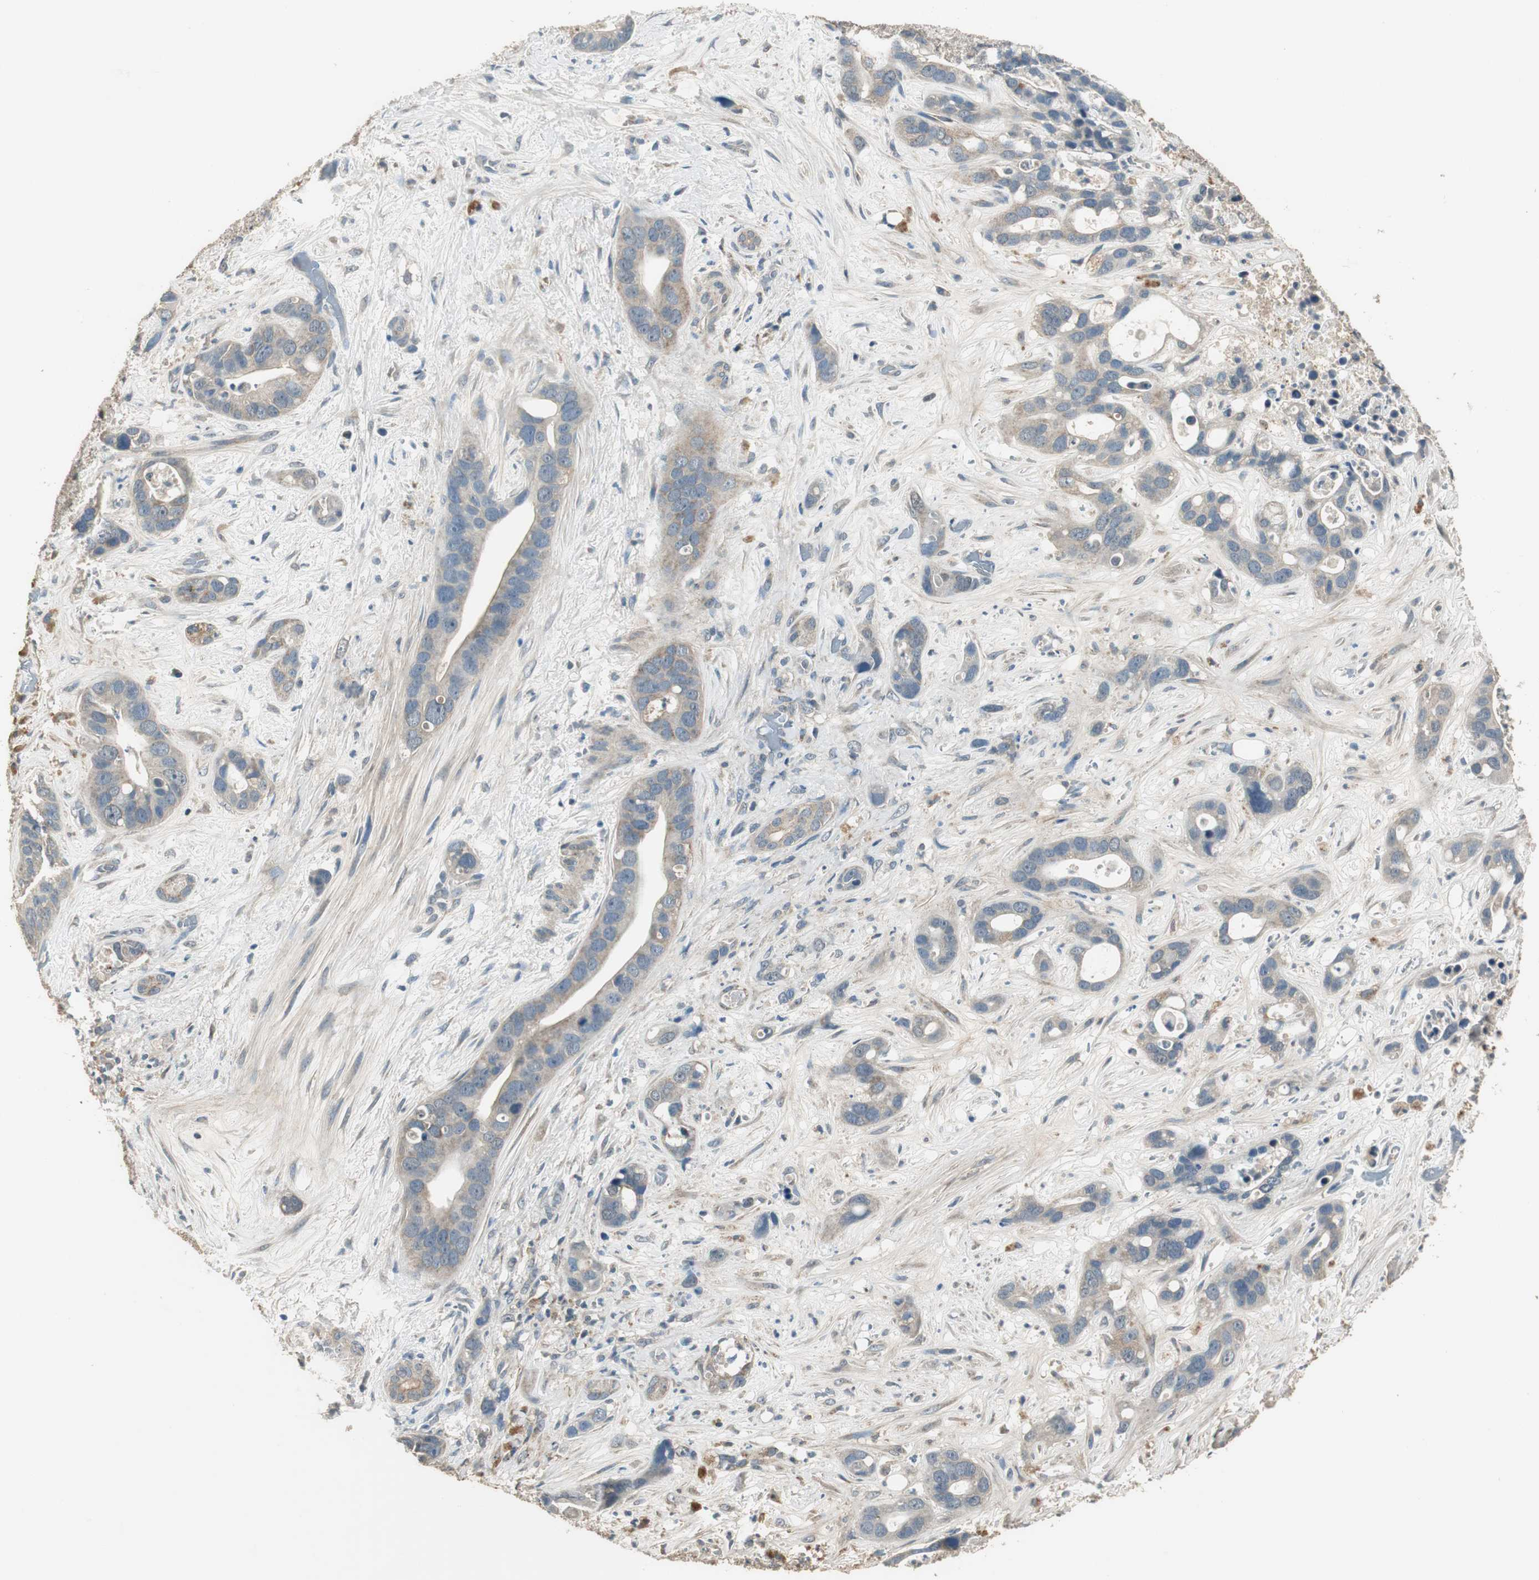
{"staining": {"intensity": "weak", "quantity": ">75%", "location": "cytoplasmic/membranous"}, "tissue": "liver cancer", "cell_type": "Tumor cells", "image_type": "cancer", "snomed": [{"axis": "morphology", "description": "Cholangiocarcinoma"}, {"axis": "topography", "description": "Liver"}], "caption": "A photomicrograph of human liver cancer stained for a protein displays weak cytoplasmic/membranous brown staining in tumor cells. (Stains: DAB in brown, nuclei in blue, Microscopy: brightfield microscopy at high magnification).", "gene": "MSTO1", "patient": {"sex": "female", "age": 65}}